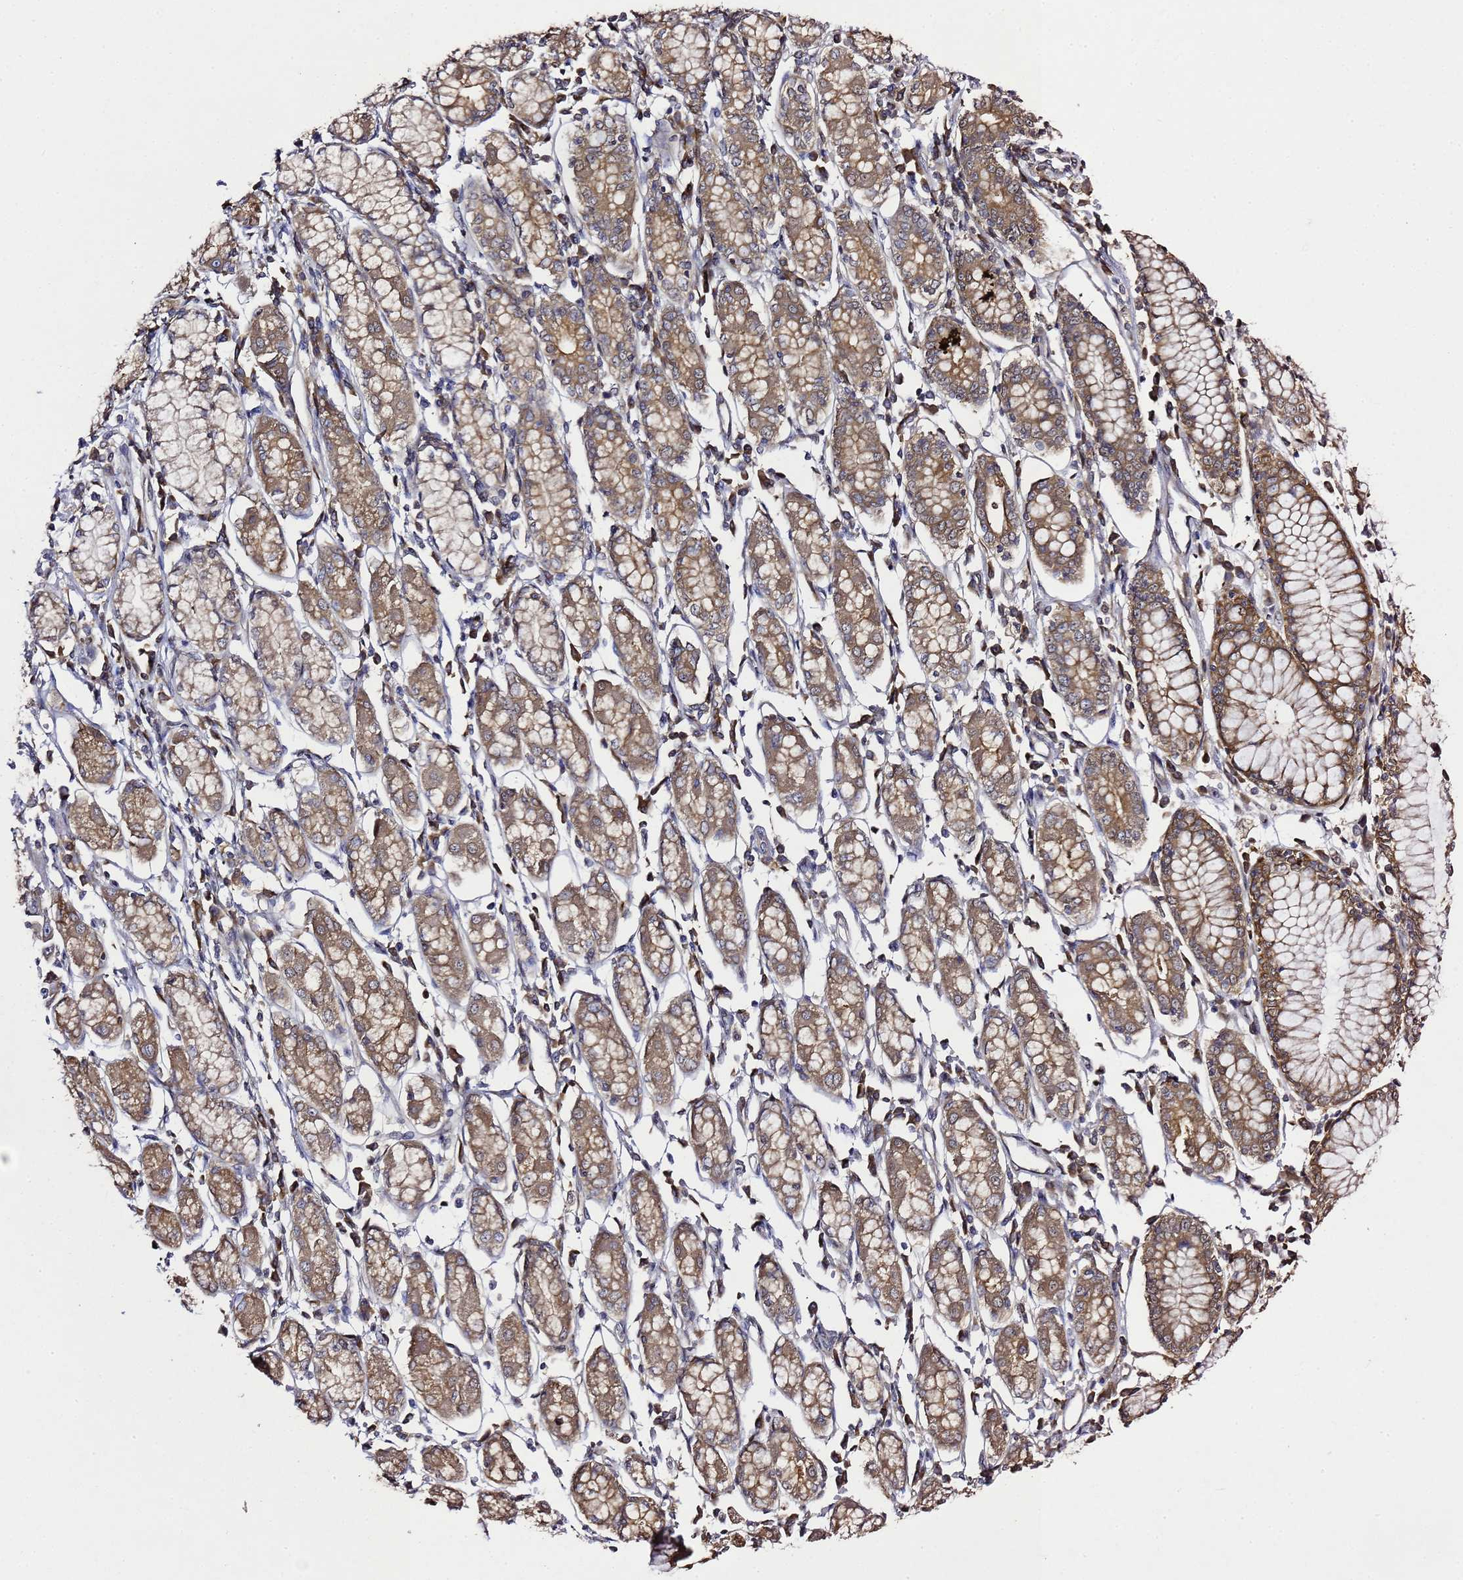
{"staining": {"intensity": "weak", "quantity": ">75%", "location": "cytoplasmic/membranous"}, "tissue": "stomach cancer", "cell_type": "Tumor cells", "image_type": "cancer", "snomed": [{"axis": "morphology", "description": "Adenocarcinoma, NOS"}, {"axis": "topography", "description": "Stomach"}], "caption": "Human adenocarcinoma (stomach) stained with a brown dye reveals weak cytoplasmic/membranous positive positivity in about >75% of tumor cells.", "gene": "ALG3", "patient": {"sex": "female", "age": 59}}